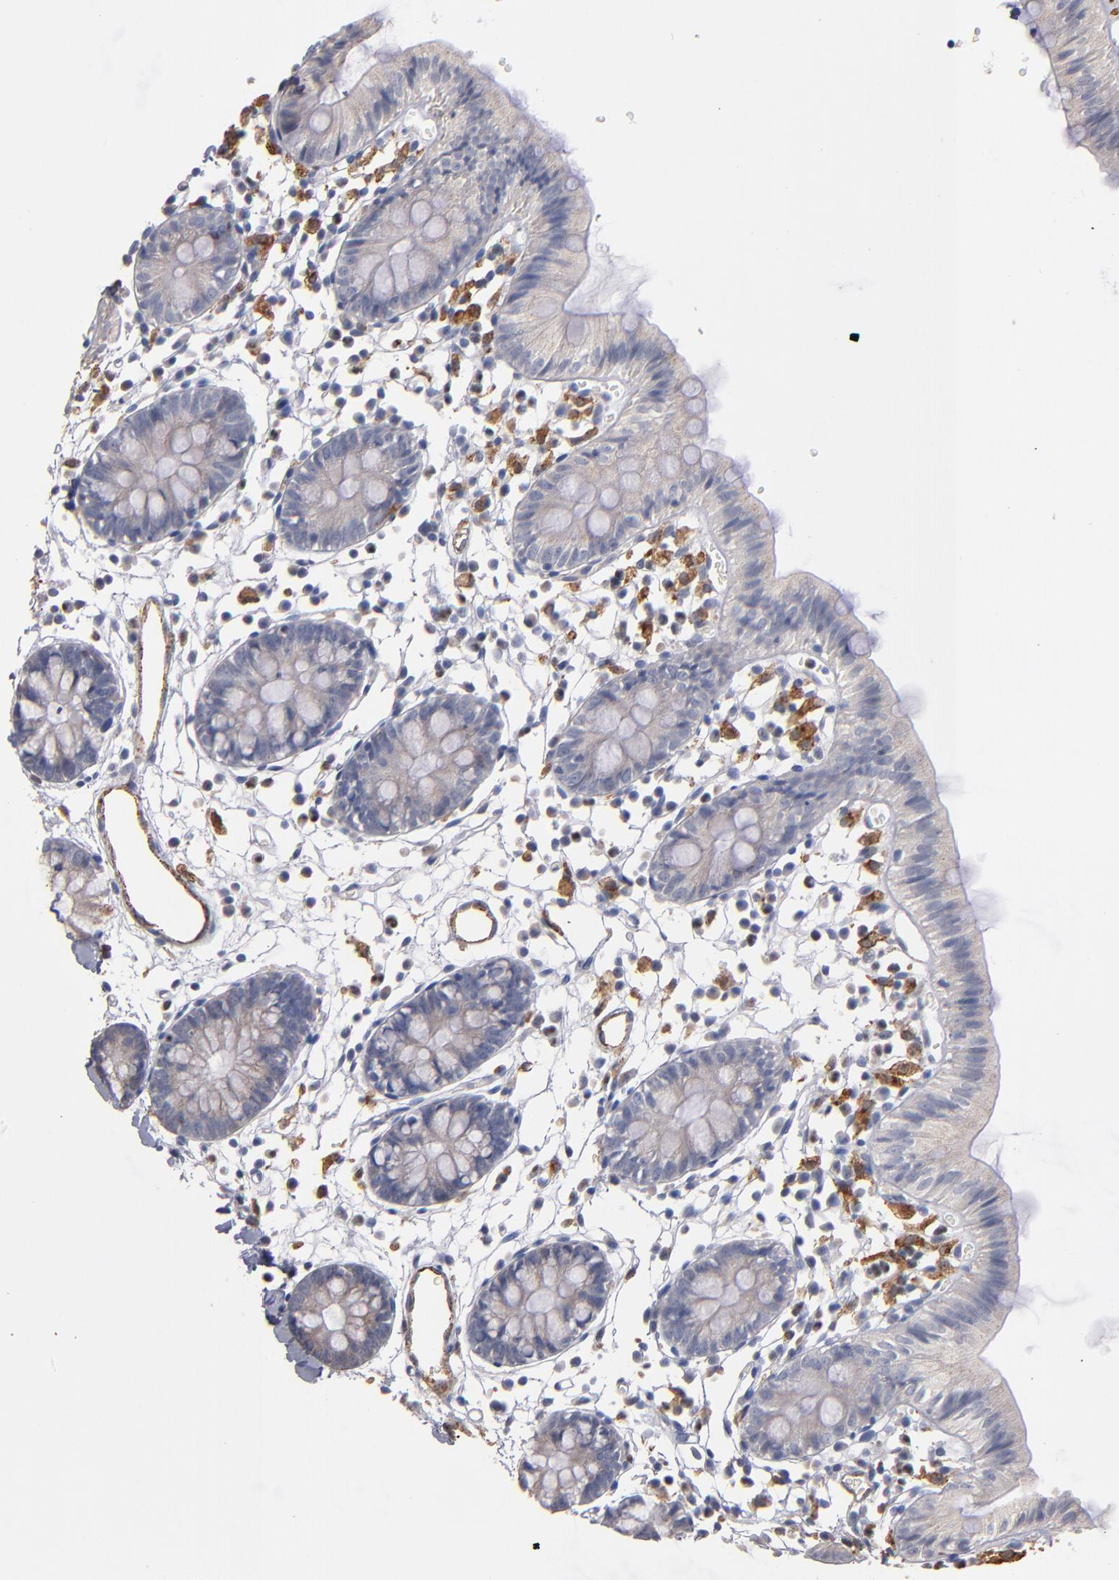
{"staining": {"intensity": "moderate", "quantity": "<25%", "location": "cytoplasmic/membranous"}, "tissue": "colon", "cell_type": "Endothelial cells", "image_type": "normal", "snomed": [{"axis": "morphology", "description": "Normal tissue, NOS"}, {"axis": "topography", "description": "Colon"}], "caption": "Protein staining displays moderate cytoplasmic/membranous positivity in approximately <25% of endothelial cells in normal colon.", "gene": "SELP", "patient": {"sex": "male", "age": 14}}